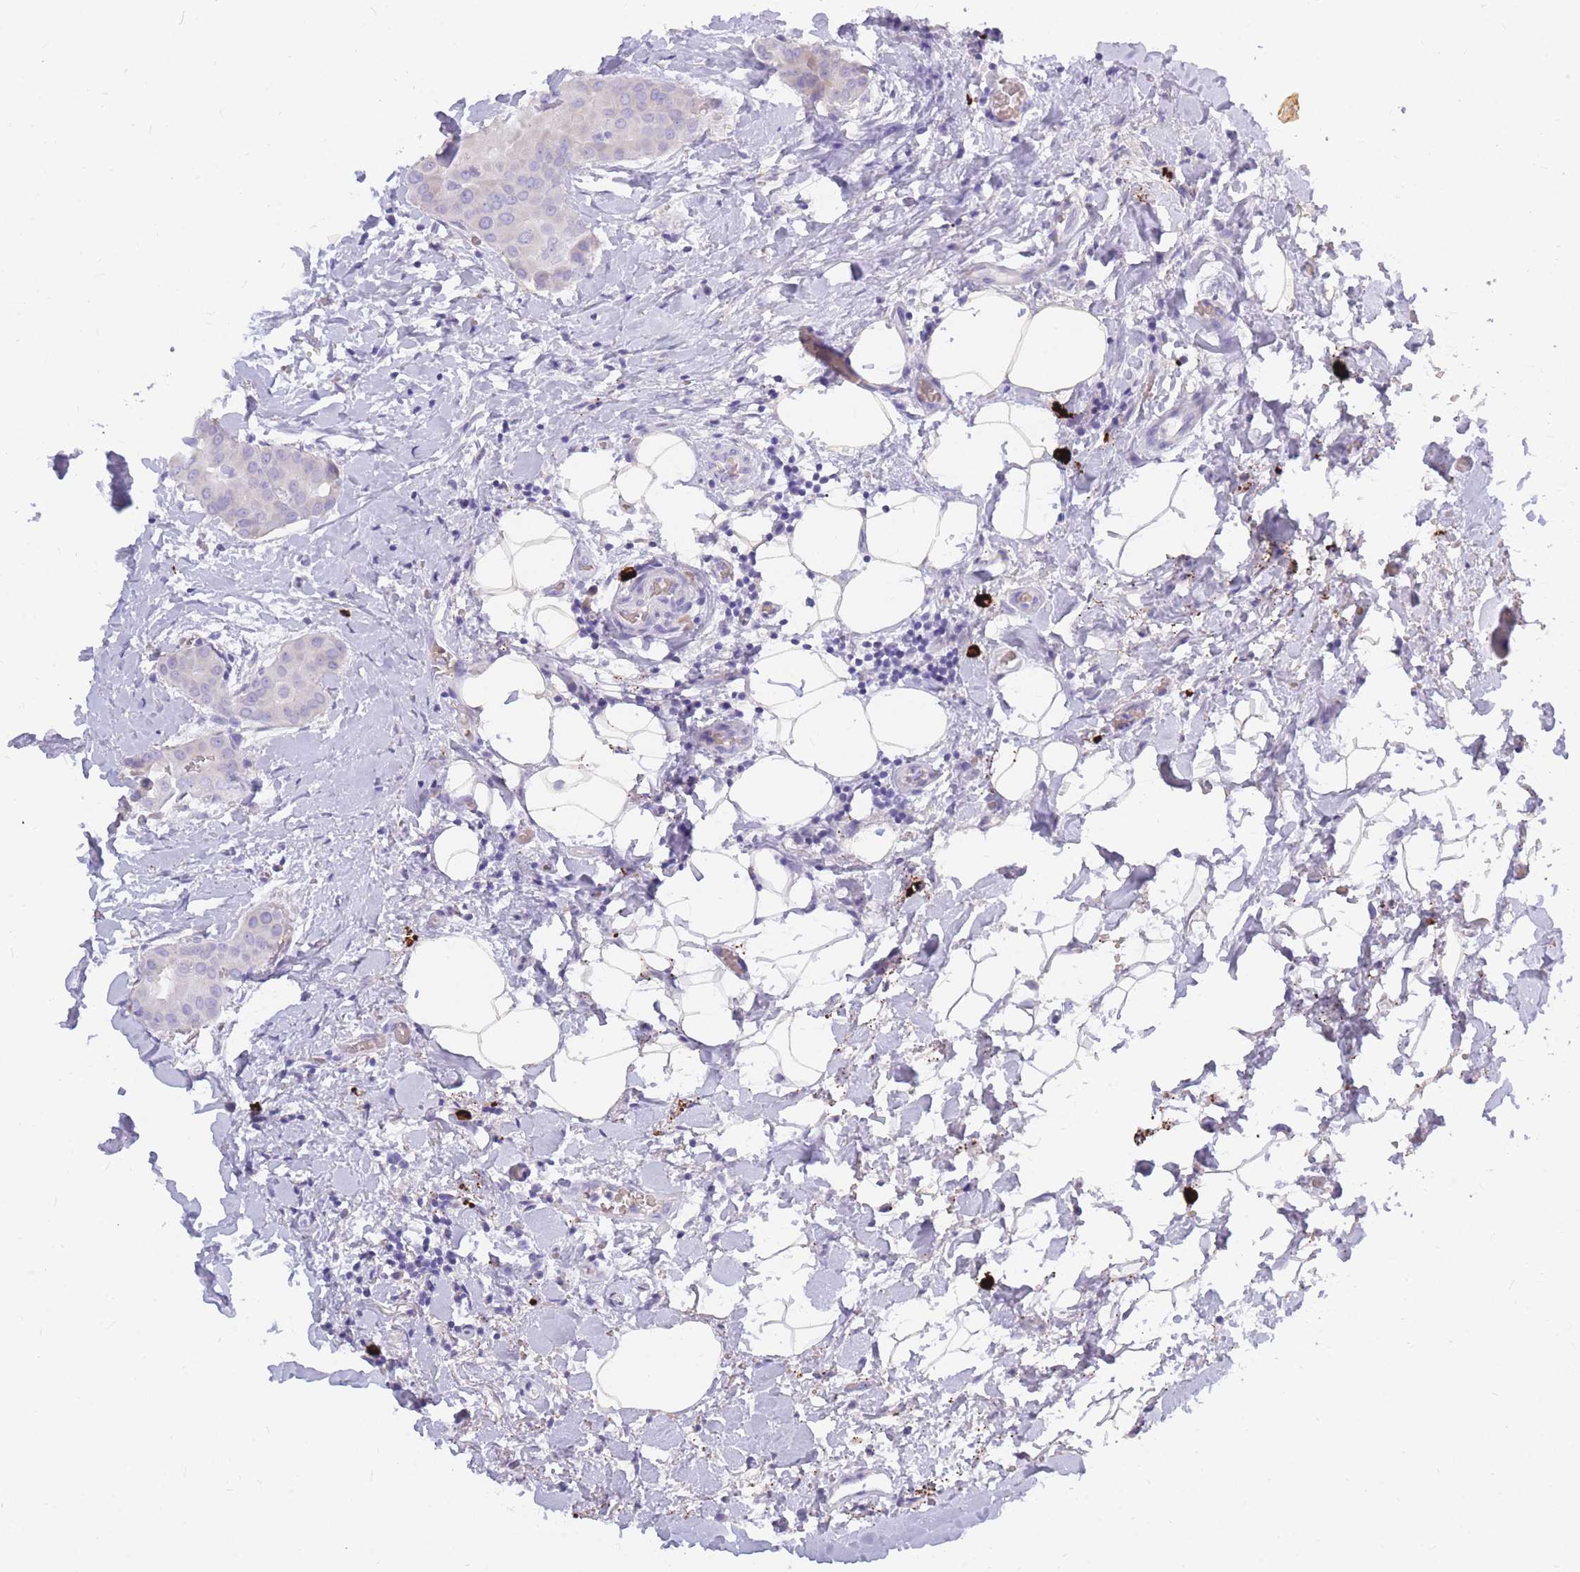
{"staining": {"intensity": "negative", "quantity": "none", "location": "none"}, "tissue": "thyroid cancer", "cell_type": "Tumor cells", "image_type": "cancer", "snomed": [{"axis": "morphology", "description": "Papillary adenocarcinoma, NOS"}, {"axis": "topography", "description": "Thyroid gland"}], "caption": "Micrograph shows no significant protein staining in tumor cells of papillary adenocarcinoma (thyroid).", "gene": "TPSD1", "patient": {"sex": "male", "age": 33}}